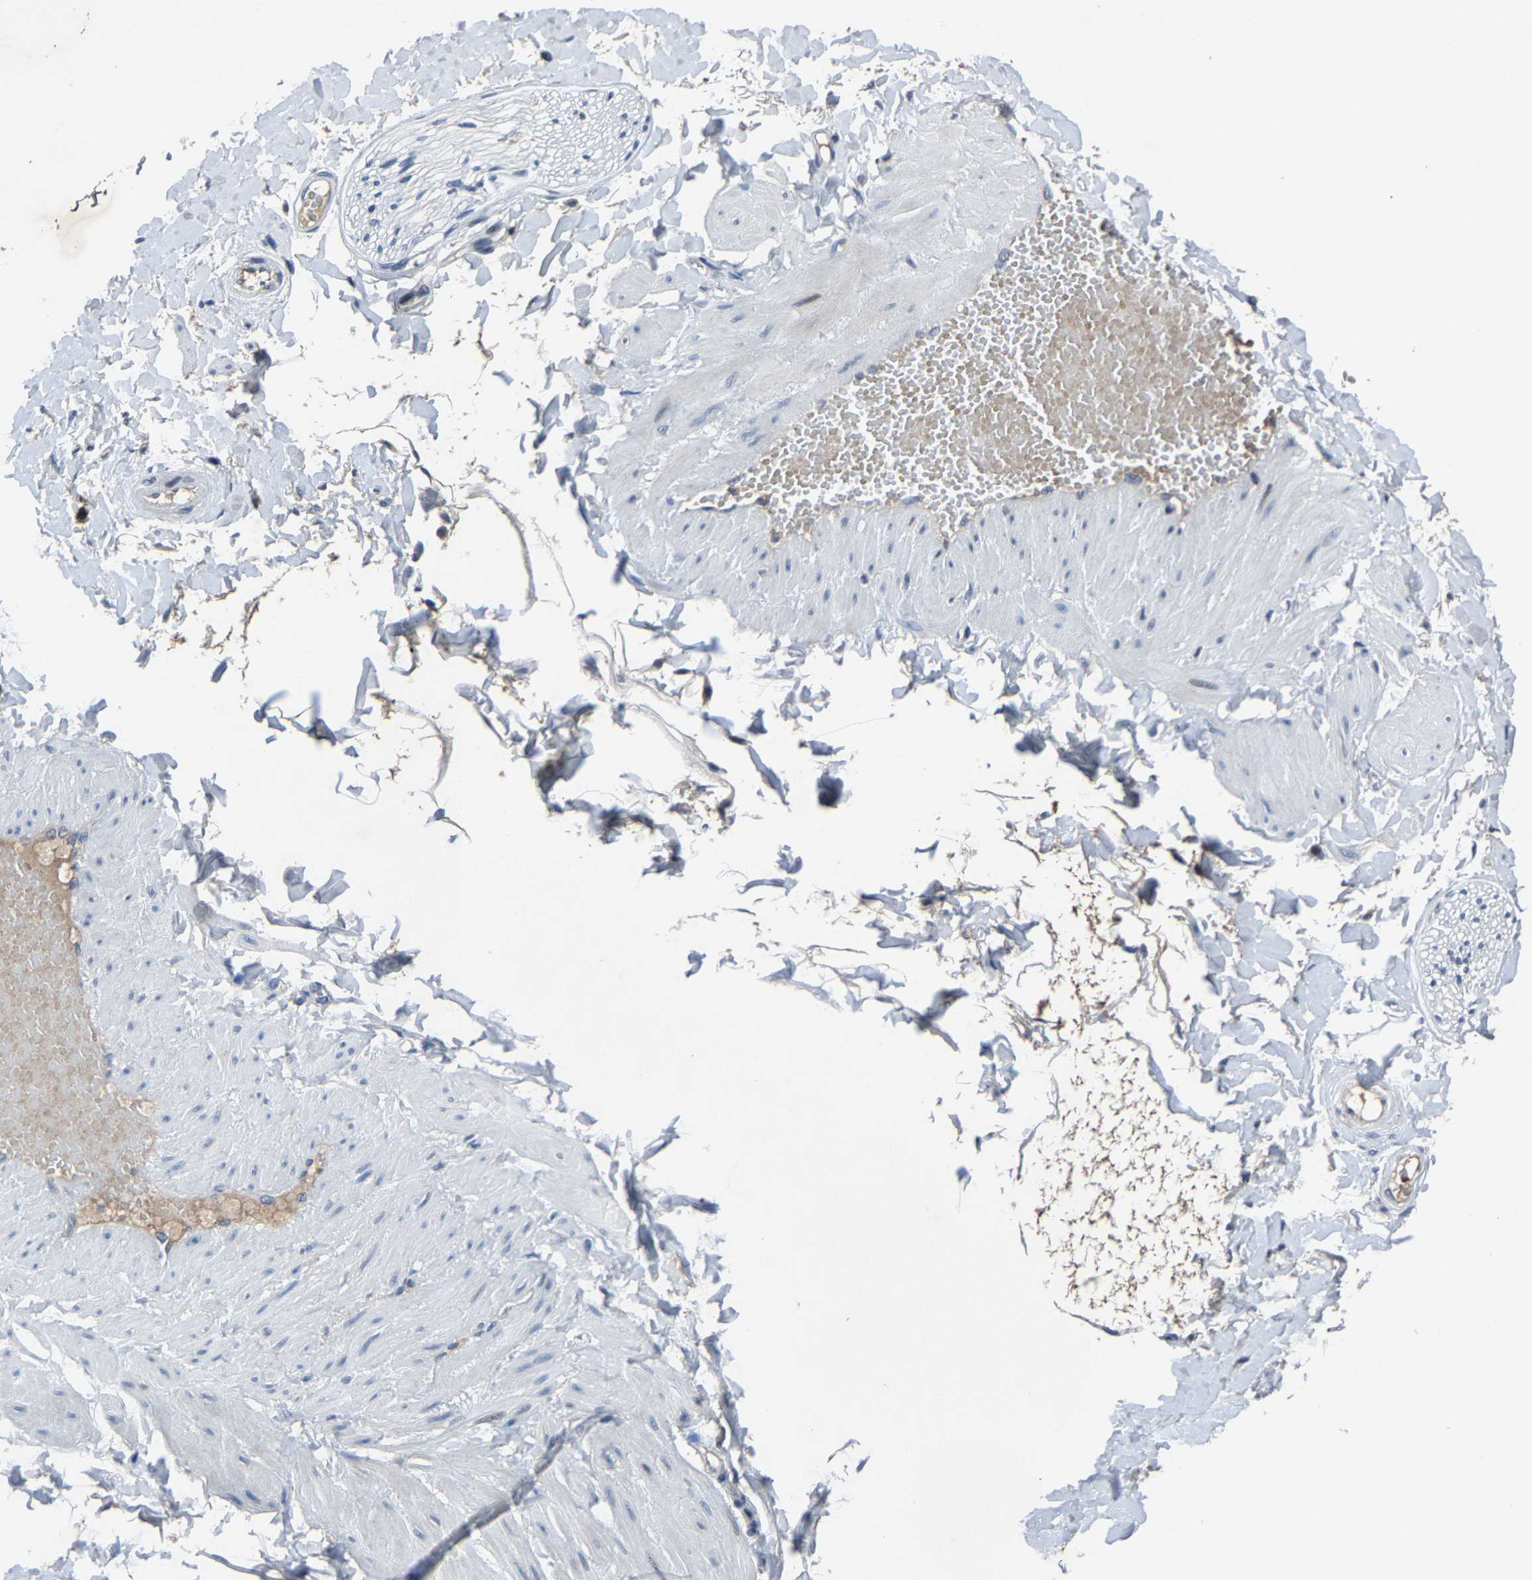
{"staining": {"intensity": "negative", "quantity": "none", "location": "none"}, "tissue": "adipose tissue", "cell_type": "Adipocytes", "image_type": "normal", "snomed": [{"axis": "morphology", "description": "Normal tissue, NOS"}, {"axis": "topography", "description": "Adipose tissue"}, {"axis": "topography", "description": "Vascular tissue"}, {"axis": "topography", "description": "Peripheral nerve tissue"}], "caption": "Protein analysis of unremarkable adipose tissue demonstrates no significant positivity in adipocytes.", "gene": "PCNX2", "patient": {"sex": "male", "age": 25}}